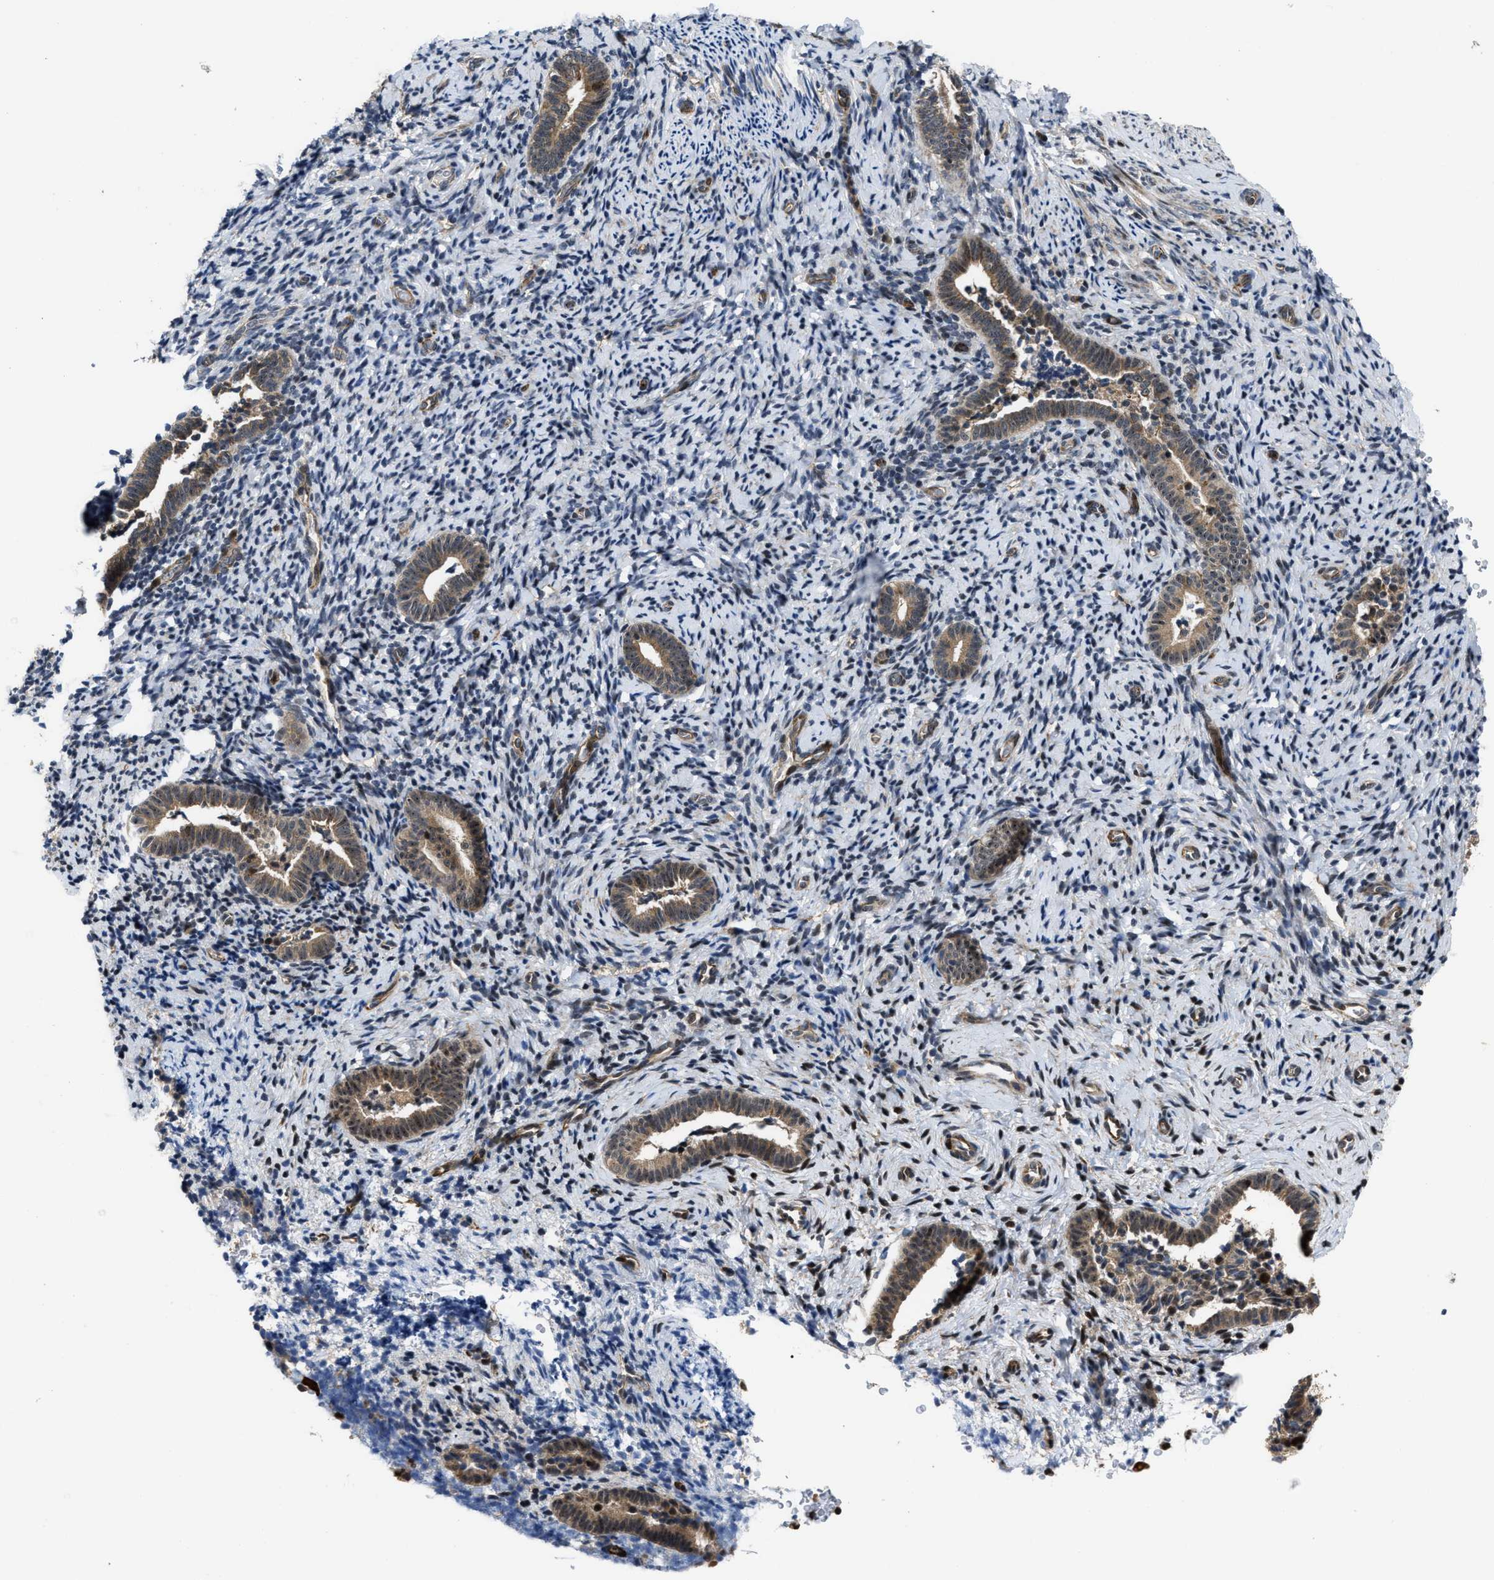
{"staining": {"intensity": "negative", "quantity": "none", "location": "none"}, "tissue": "endometrium", "cell_type": "Cells in endometrial stroma", "image_type": "normal", "snomed": [{"axis": "morphology", "description": "Normal tissue, NOS"}, {"axis": "topography", "description": "Endometrium"}], "caption": "The micrograph shows no significant staining in cells in endometrial stroma of endometrium. (IHC, brightfield microscopy, high magnification).", "gene": "ALDH3A2", "patient": {"sex": "female", "age": 51}}